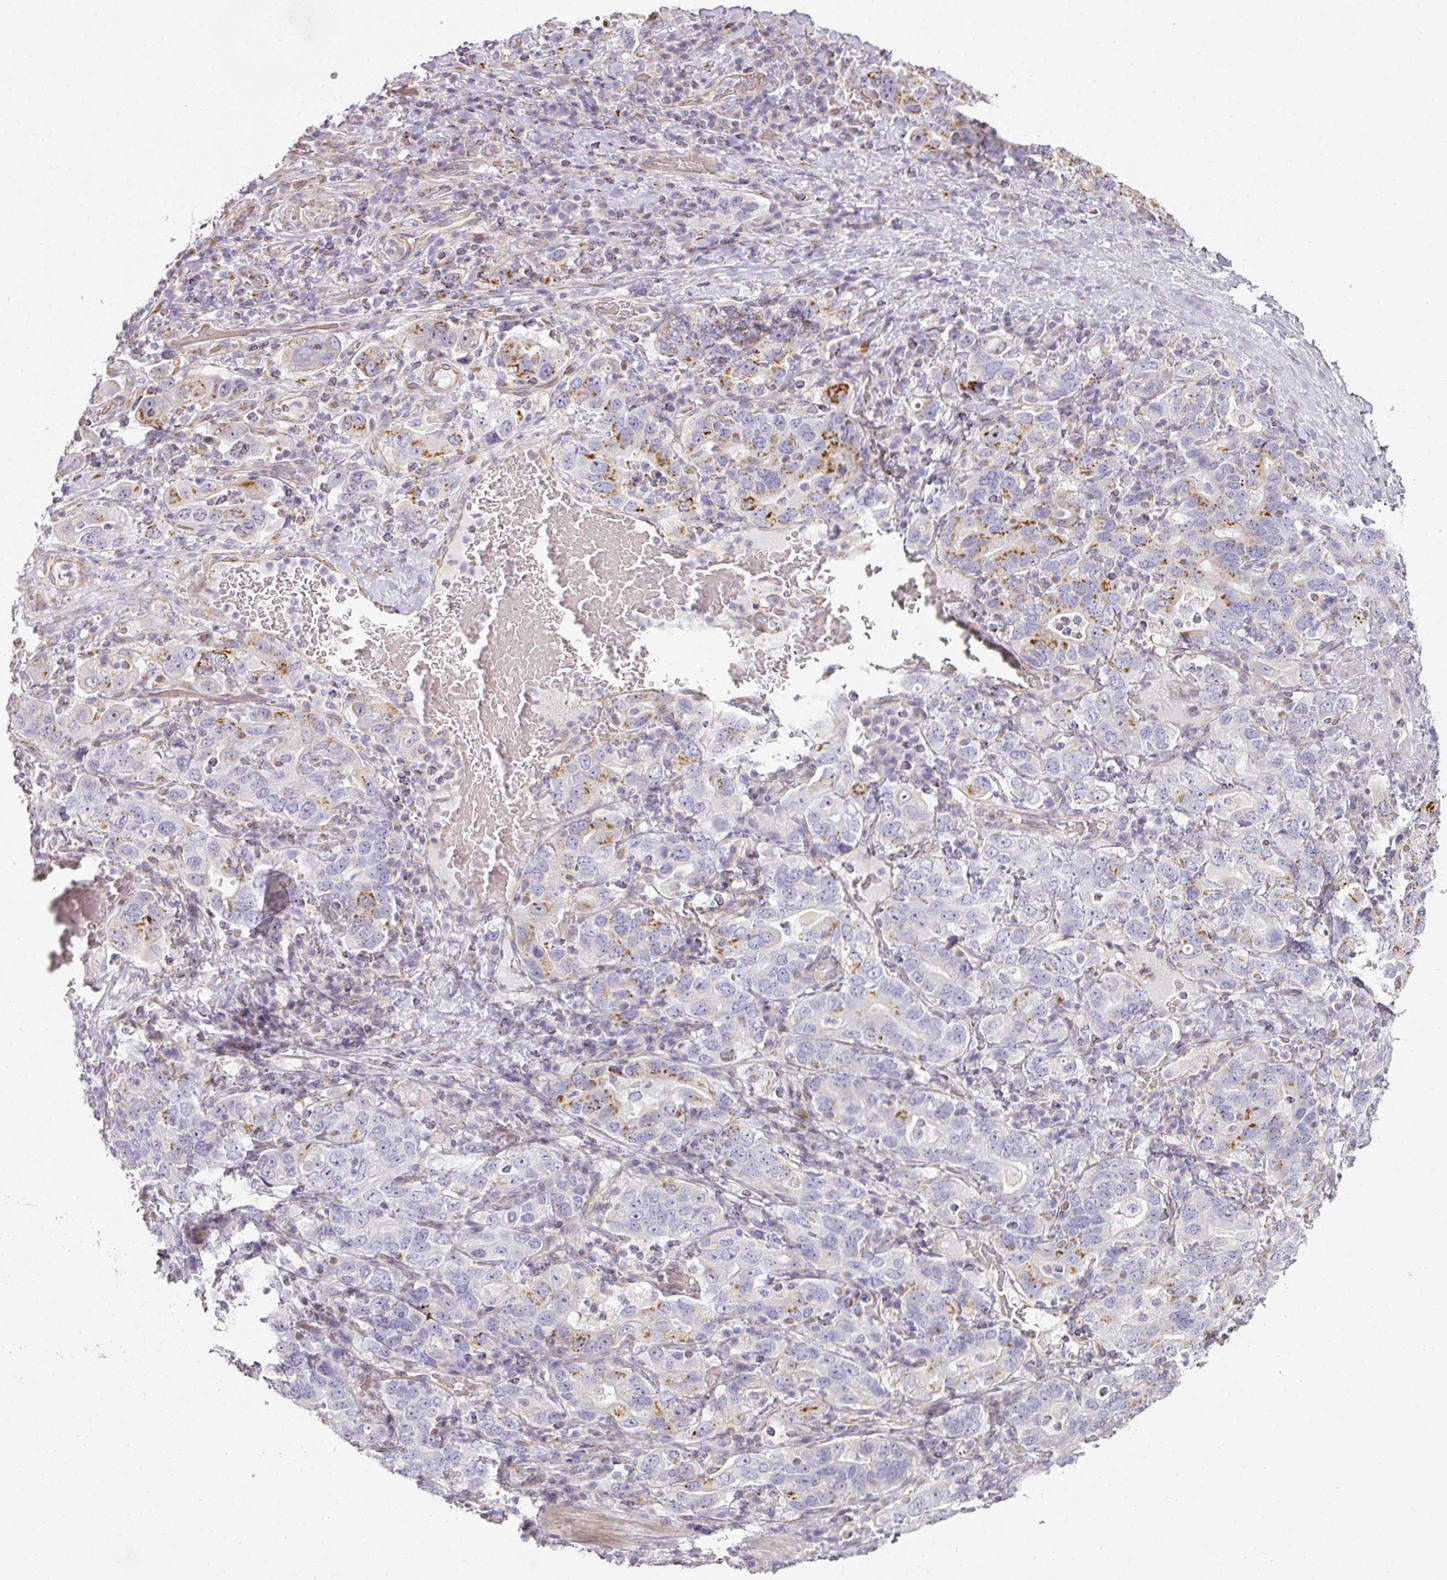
{"staining": {"intensity": "moderate", "quantity": "<25%", "location": "cytoplasmic/membranous"}, "tissue": "stomach cancer", "cell_type": "Tumor cells", "image_type": "cancer", "snomed": [{"axis": "morphology", "description": "Adenocarcinoma, NOS"}, {"axis": "topography", "description": "Stomach, upper"}, {"axis": "topography", "description": "Stomach"}], "caption": "Immunohistochemical staining of human adenocarcinoma (stomach) exhibits moderate cytoplasmic/membranous protein positivity in approximately <25% of tumor cells. (Brightfield microscopy of DAB IHC at high magnification).", "gene": "ATP8B2", "patient": {"sex": "male", "age": 62}}